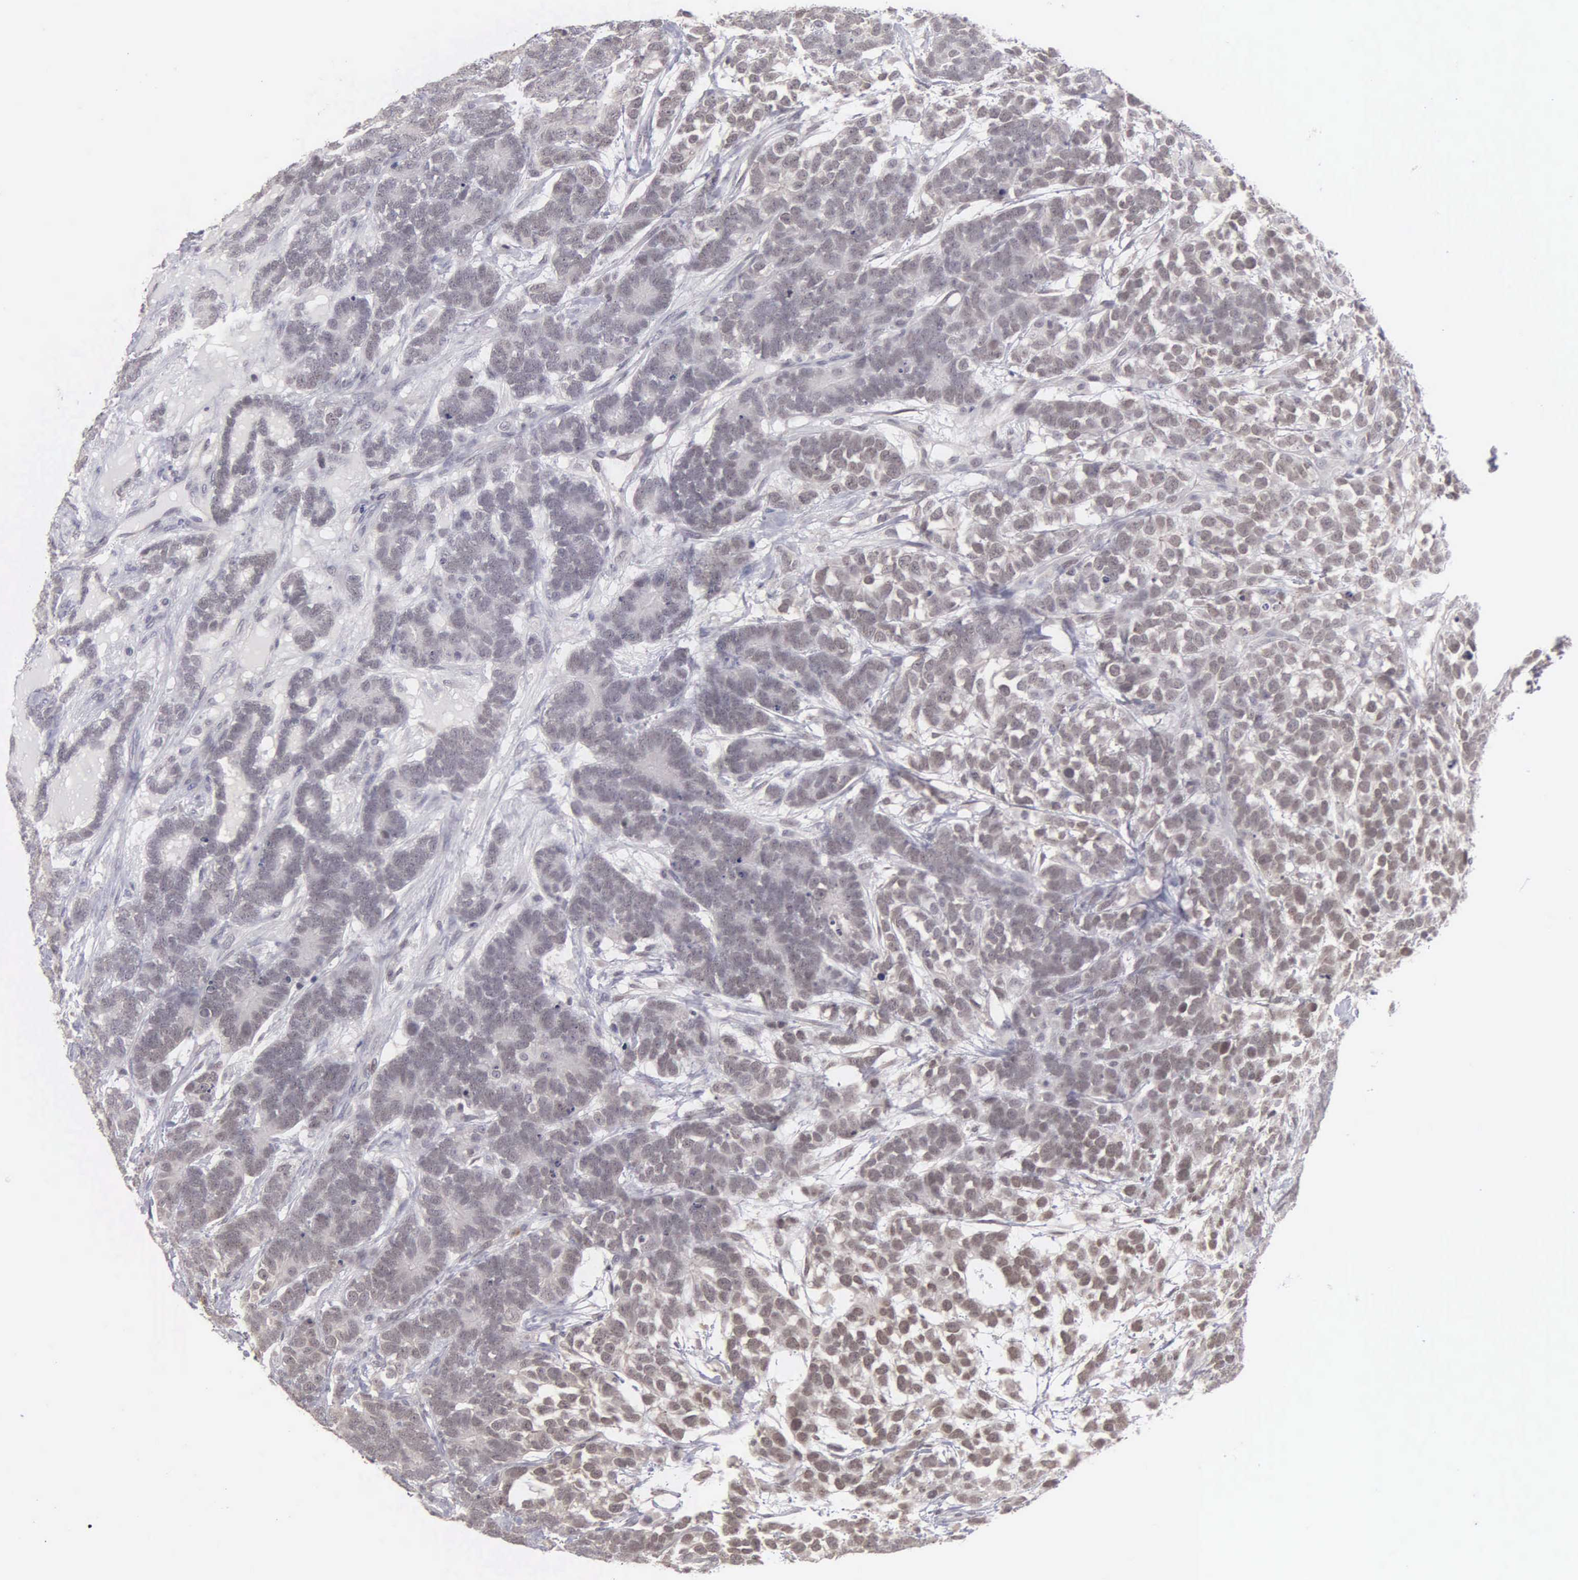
{"staining": {"intensity": "weak", "quantity": ">75%", "location": "nuclear"}, "tissue": "testis cancer", "cell_type": "Tumor cells", "image_type": "cancer", "snomed": [{"axis": "morphology", "description": "Carcinoma, Embryonal, NOS"}, {"axis": "topography", "description": "Testis"}], "caption": "Testis embryonal carcinoma stained with immunohistochemistry exhibits weak nuclear positivity in about >75% of tumor cells.", "gene": "BRD1", "patient": {"sex": "male", "age": 26}}